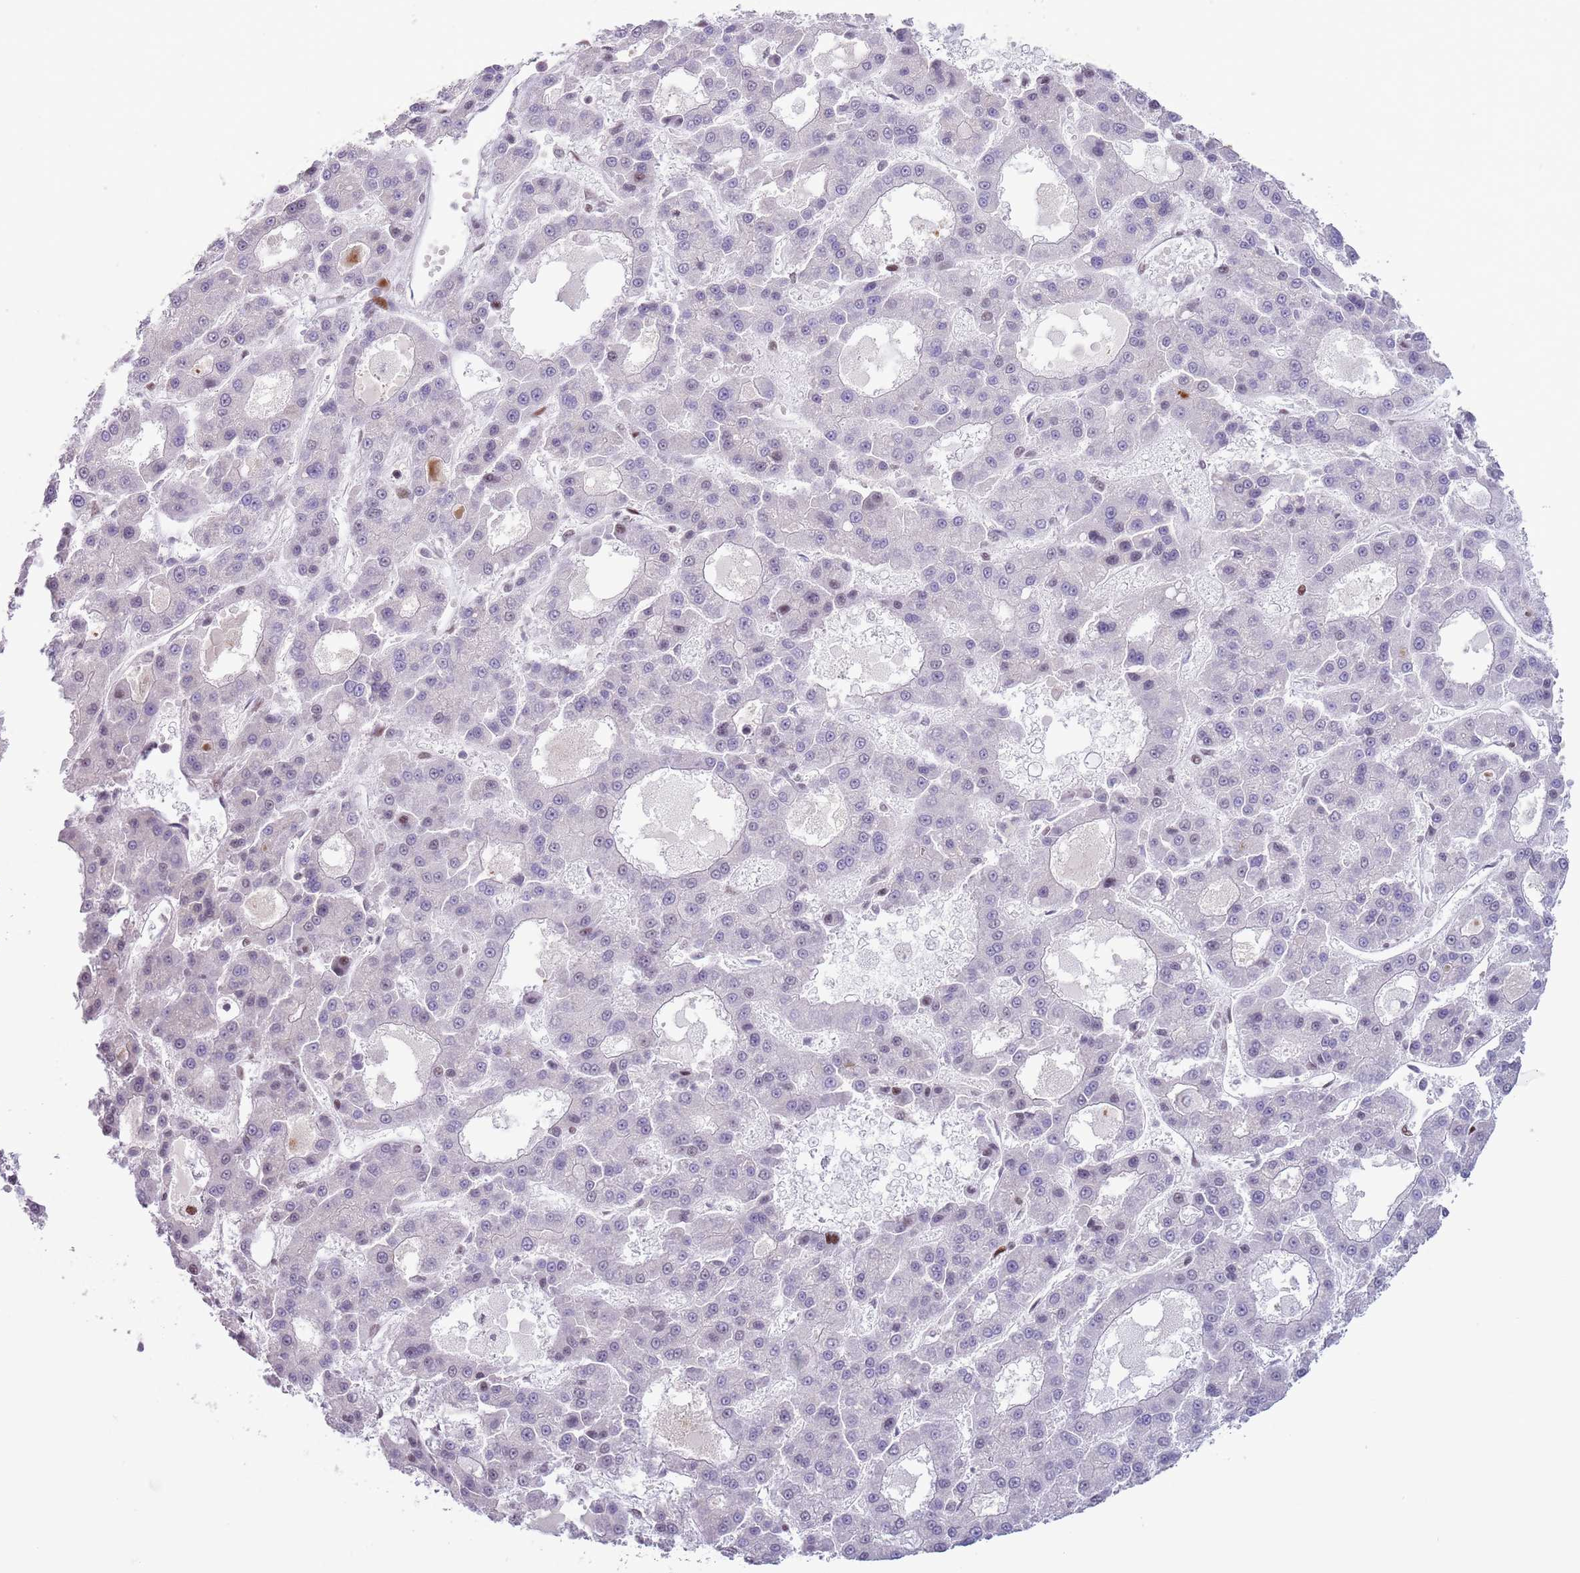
{"staining": {"intensity": "moderate", "quantity": "<25%", "location": "nuclear"}, "tissue": "liver cancer", "cell_type": "Tumor cells", "image_type": "cancer", "snomed": [{"axis": "morphology", "description": "Carcinoma, Hepatocellular, NOS"}, {"axis": "topography", "description": "Liver"}], "caption": "IHC (DAB (3,3'-diaminobenzidine)) staining of liver hepatocellular carcinoma shows moderate nuclear protein positivity in approximately <25% of tumor cells.", "gene": "MFSD10", "patient": {"sex": "male", "age": 70}}